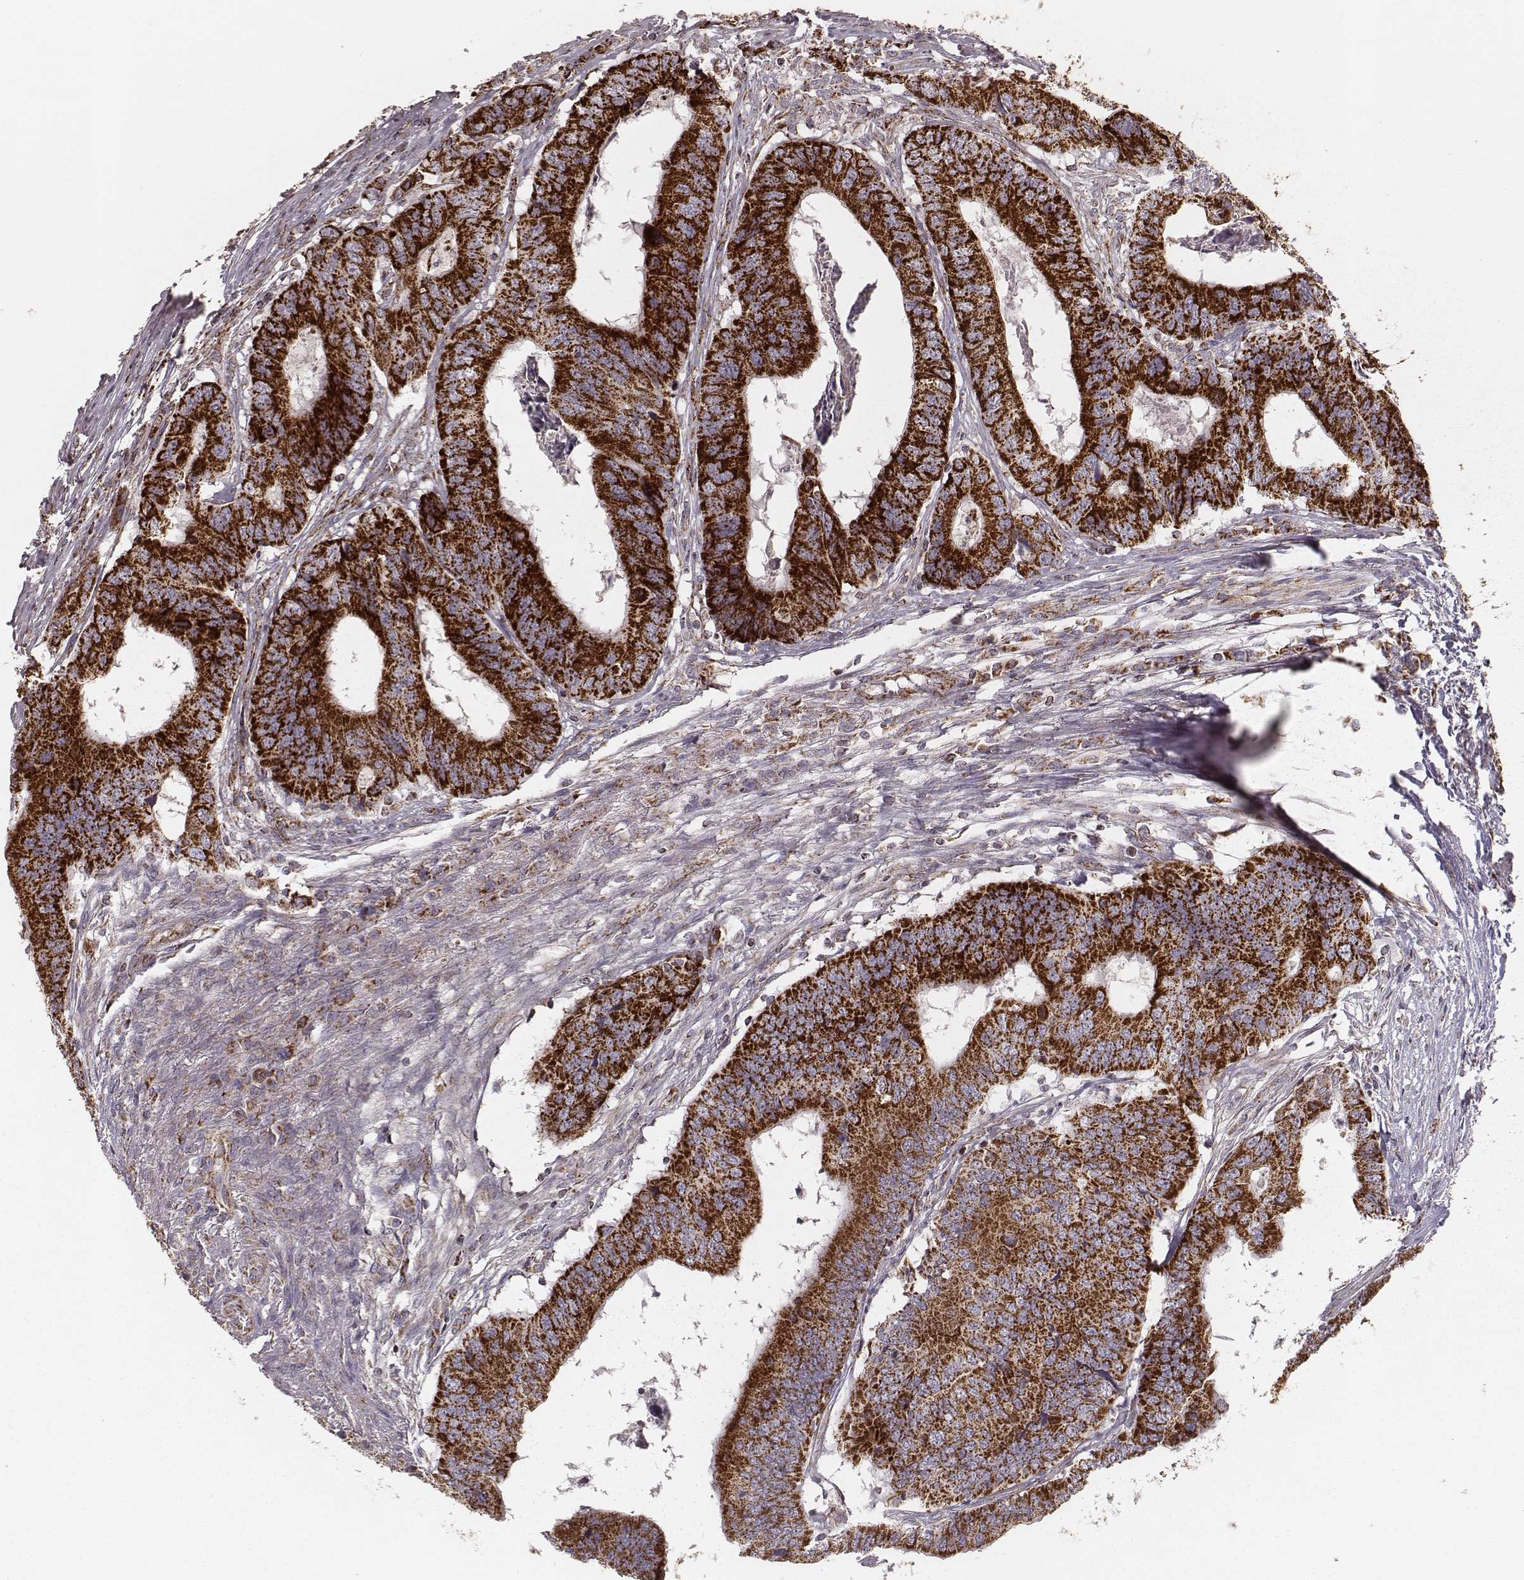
{"staining": {"intensity": "strong", "quantity": ">75%", "location": "cytoplasmic/membranous"}, "tissue": "colorectal cancer", "cell_type": "Tumor cells", "image_type": "cancer", "snomed": [{"axis": "morphology", "description": "Adenocarcinoma, NOS"}, {"axis": "topography", "description": "Colon"}], "caption": "Colorectal adenocarcinoma tissue reveals strong cytoplasmic/membranous expression in about >75% of tumor cells", "gene": "TUFM", "patient": {"sex": "male", "age": 53}}